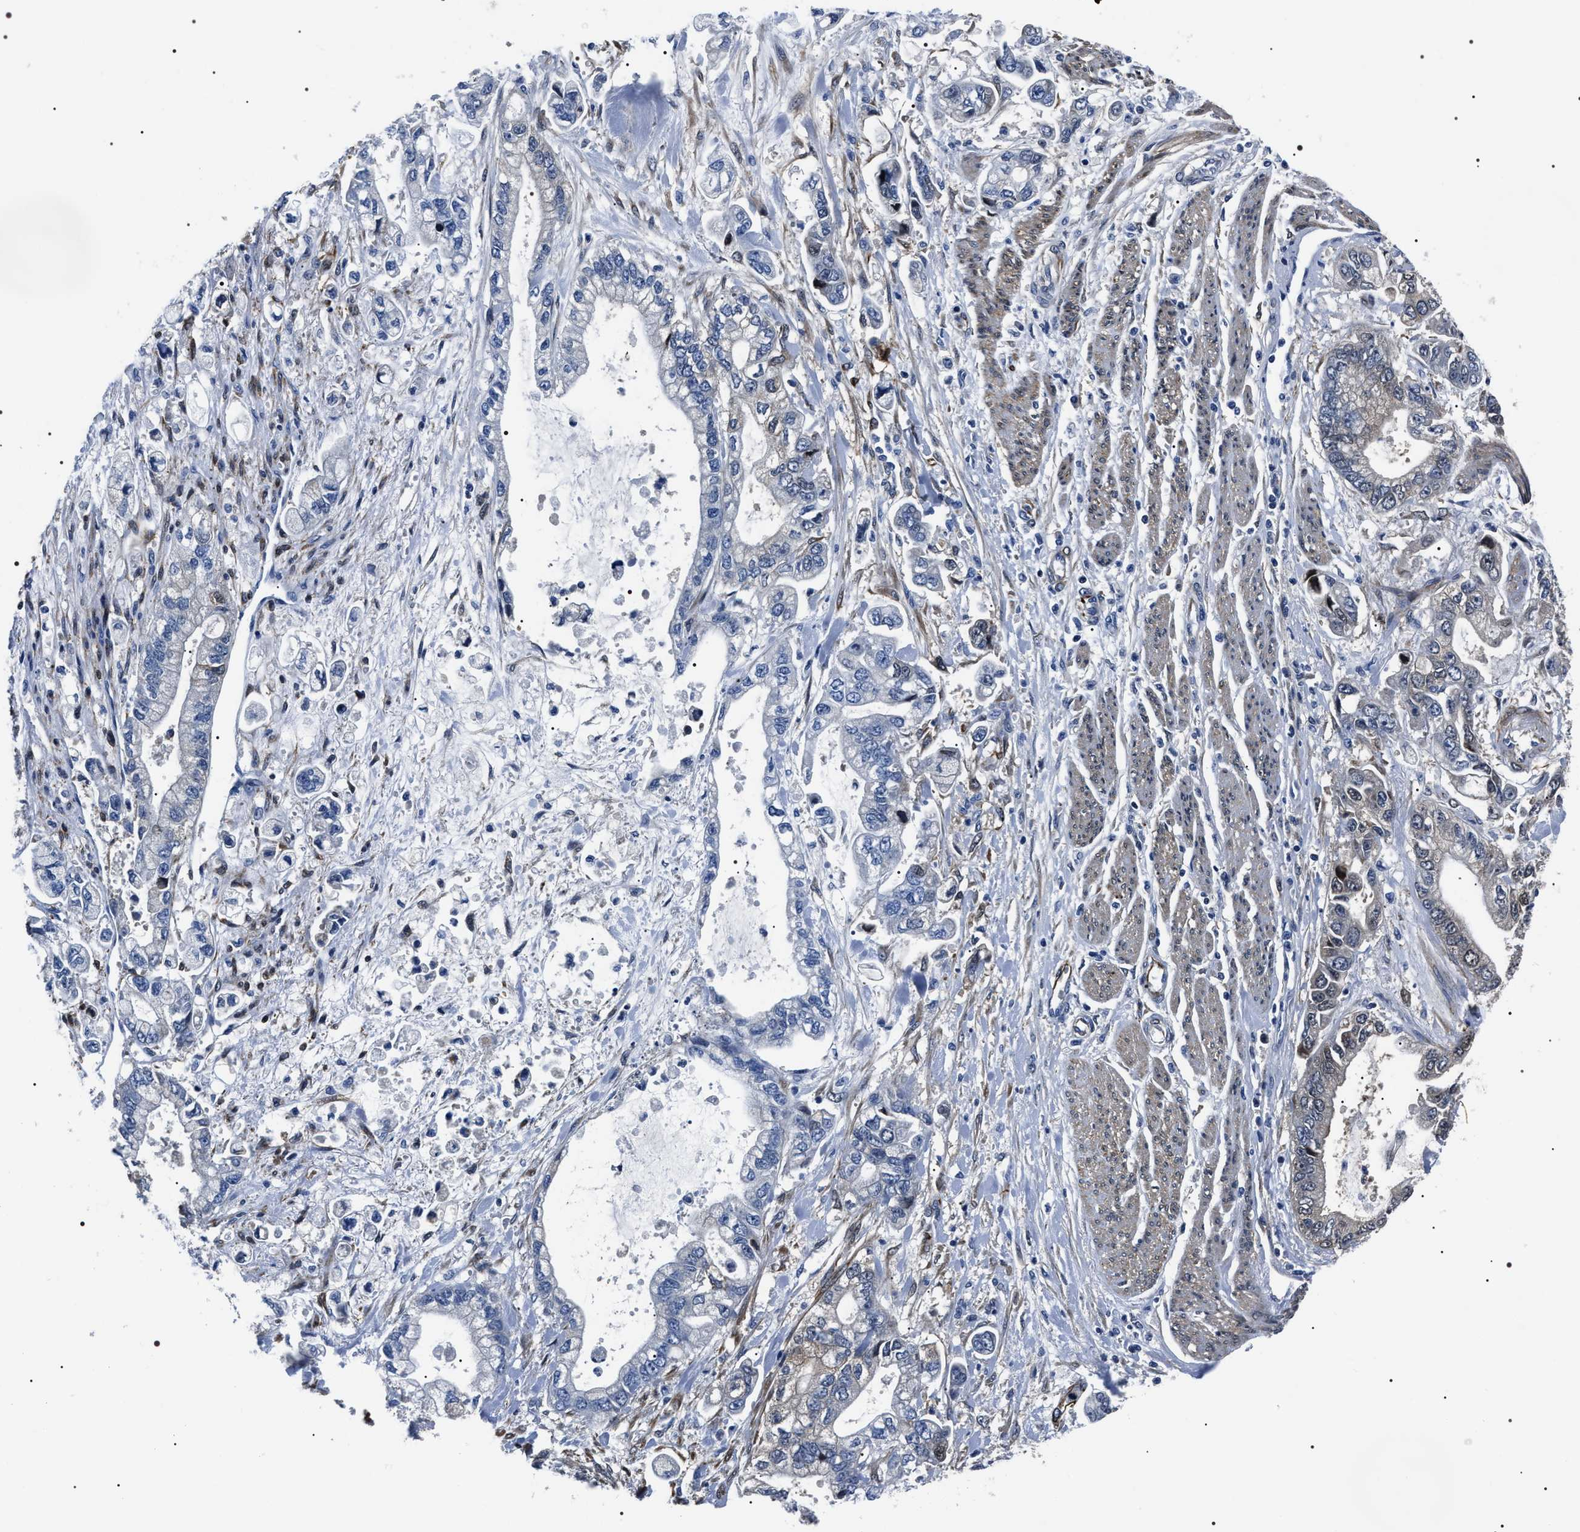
{"staining": {"intensity": "negative", "quantity": "none", "location": "none"}, "tissue": "stomach cancer", "cell_type": "Tumor cells", "image_type": "cancer", "snomed": [{"axis": "morphology", "description": "Normal tissue, NOS"}, {"axis": "morphology", "description": "Adenocarcinoma, NOS"}, {"axis": "topography", "description": "Stomach"}], "caption": "This micrograph is of stomach adenocarcinoma stained with IHC to label a protein in brown with the nuclei are counter-stained blue. There is no staining in tumor cells.", "gene": "BAG2", "patient": {"sex": "male", "age": 62}}